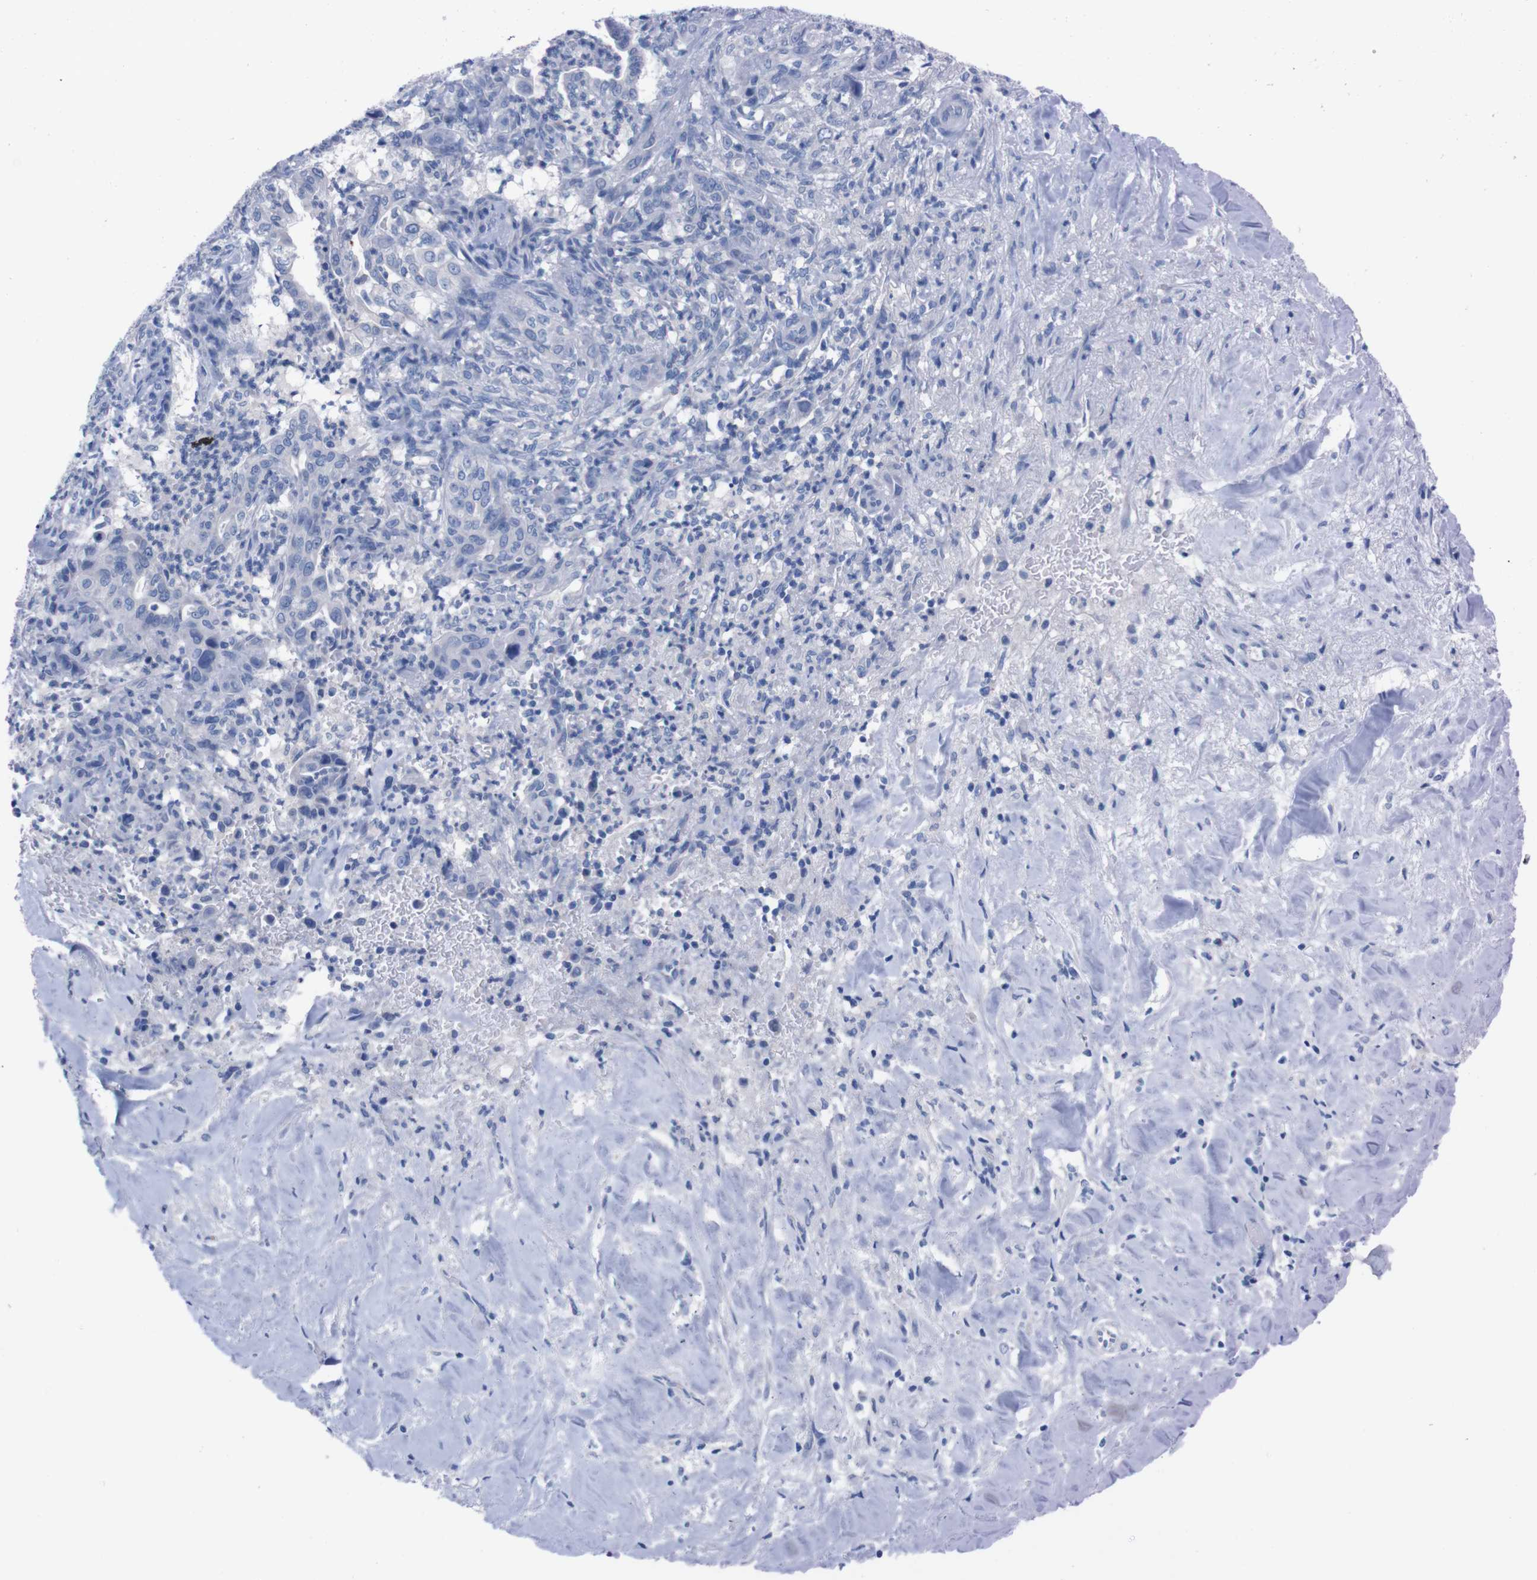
{"staining": {"intensity": "negative", "quantity": "none", "location": "none"}, "tissue": "liver cancer", "cell_type": "Tumor cells", "image_type": "cancer", "snomed": [{"axis": "morphology", "description": "Cholangiocarcinoma"}, {"axis": "topography", "description": "Liver"}], "caption": "This is an immunohistochemistry (IHC) micrograph of liver cancer (cholangiocarcinoma). There is no positivity in tumor cells.", "gene": "TMEM243", "patient": {"sex": "female", "age": 67}}